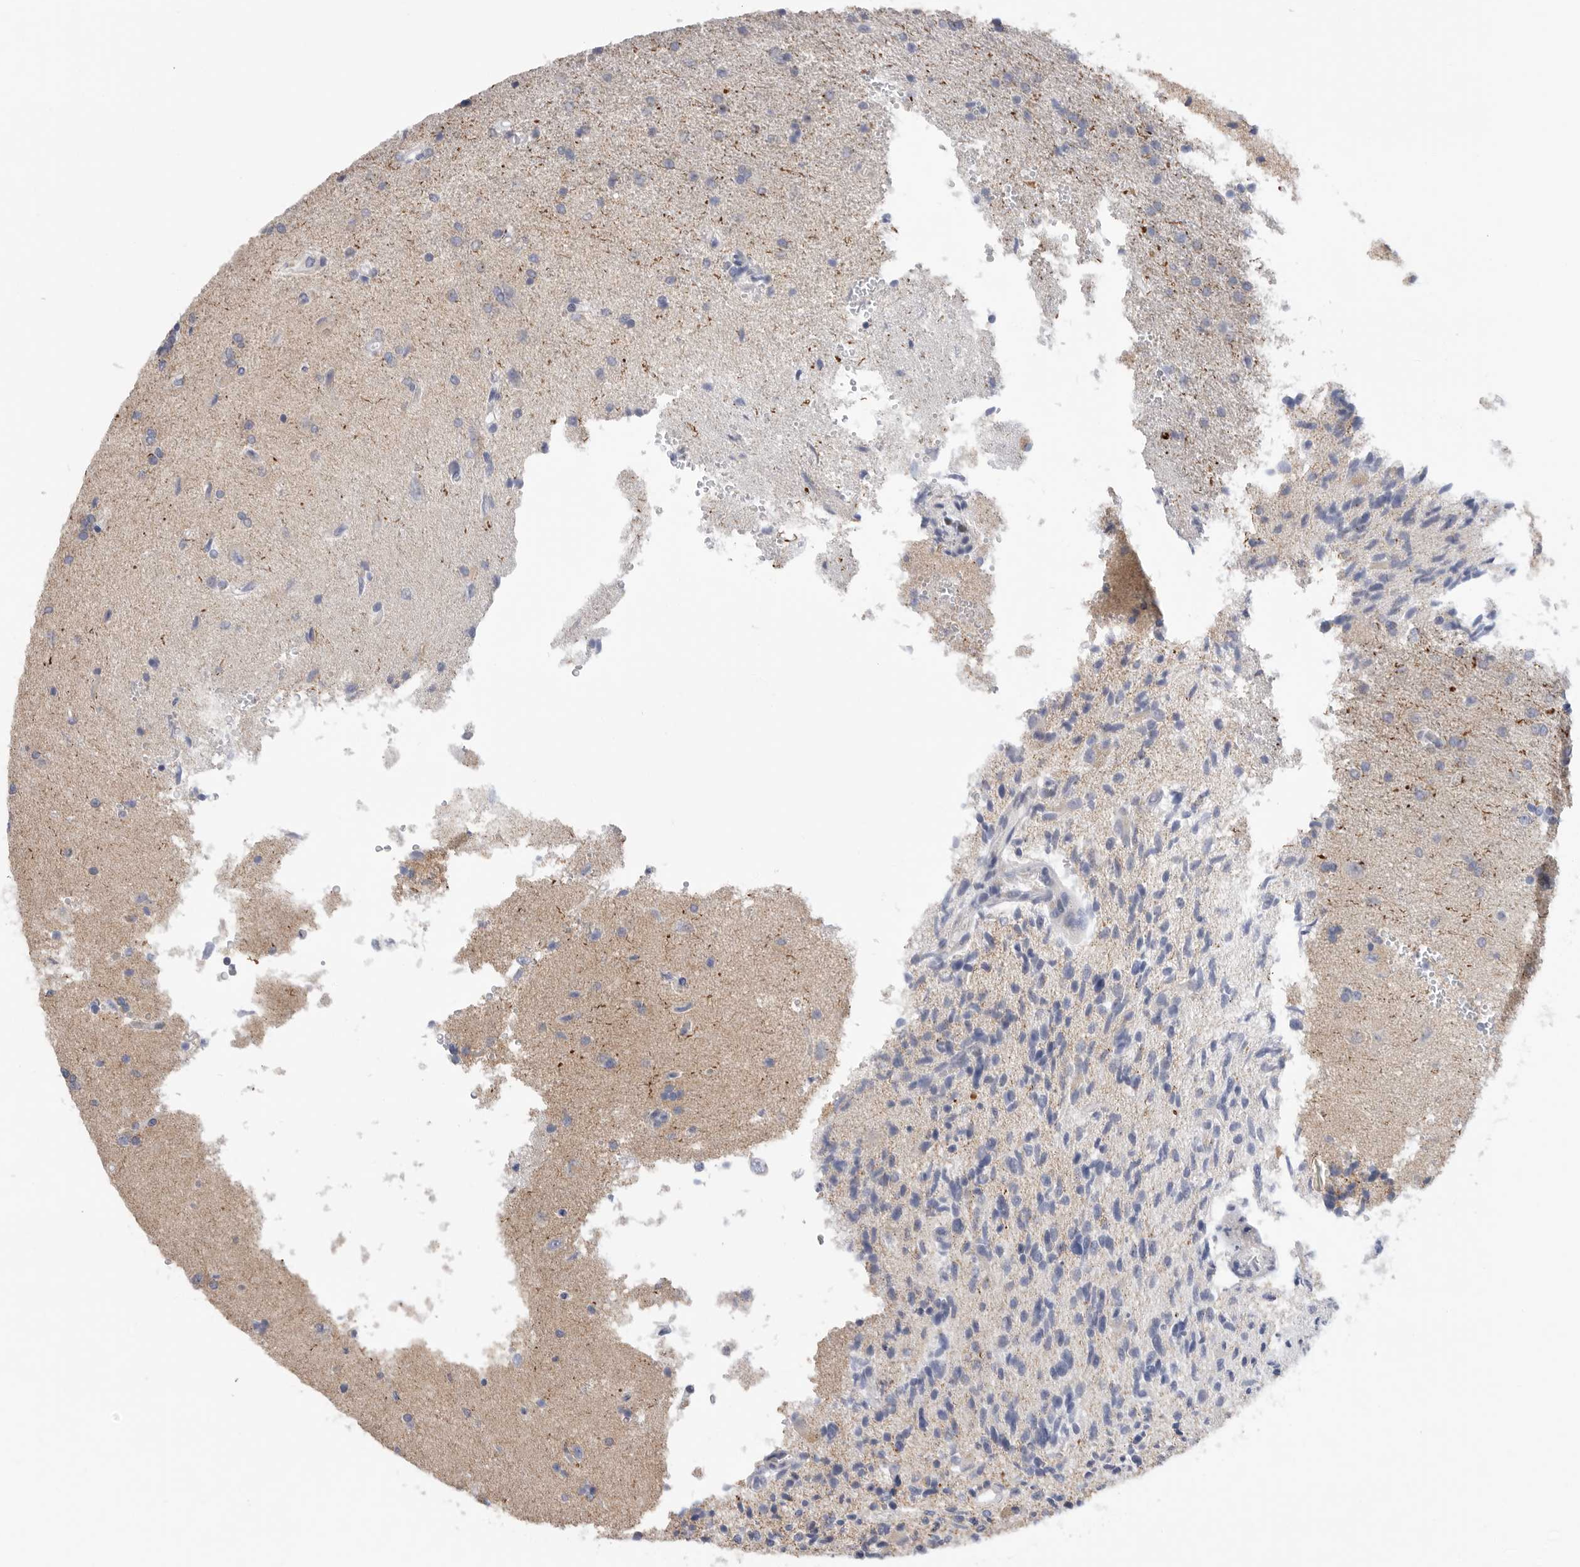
{"staining": {"intensity": "weak", "quantity": "<25%", "location": "cytoplasmic/membranous"}, "tissue": "glioma", "cell_type": "Tumor cells", "image_type": "cancer", "snomed": [{"axis": "morphology", "description": "Glioma, malignant, High grade"}, {"axis": "topography", "description": "Brain"}], "caption": "IHC photomicrograph of neoplastic tissue: glioma stained with DAB (3,3'-diaminobenzidine) reveals no significant protein expression in tumor cells.", "gene": "MTFR1L", "patient": {"sex": "male", "age": 72}}